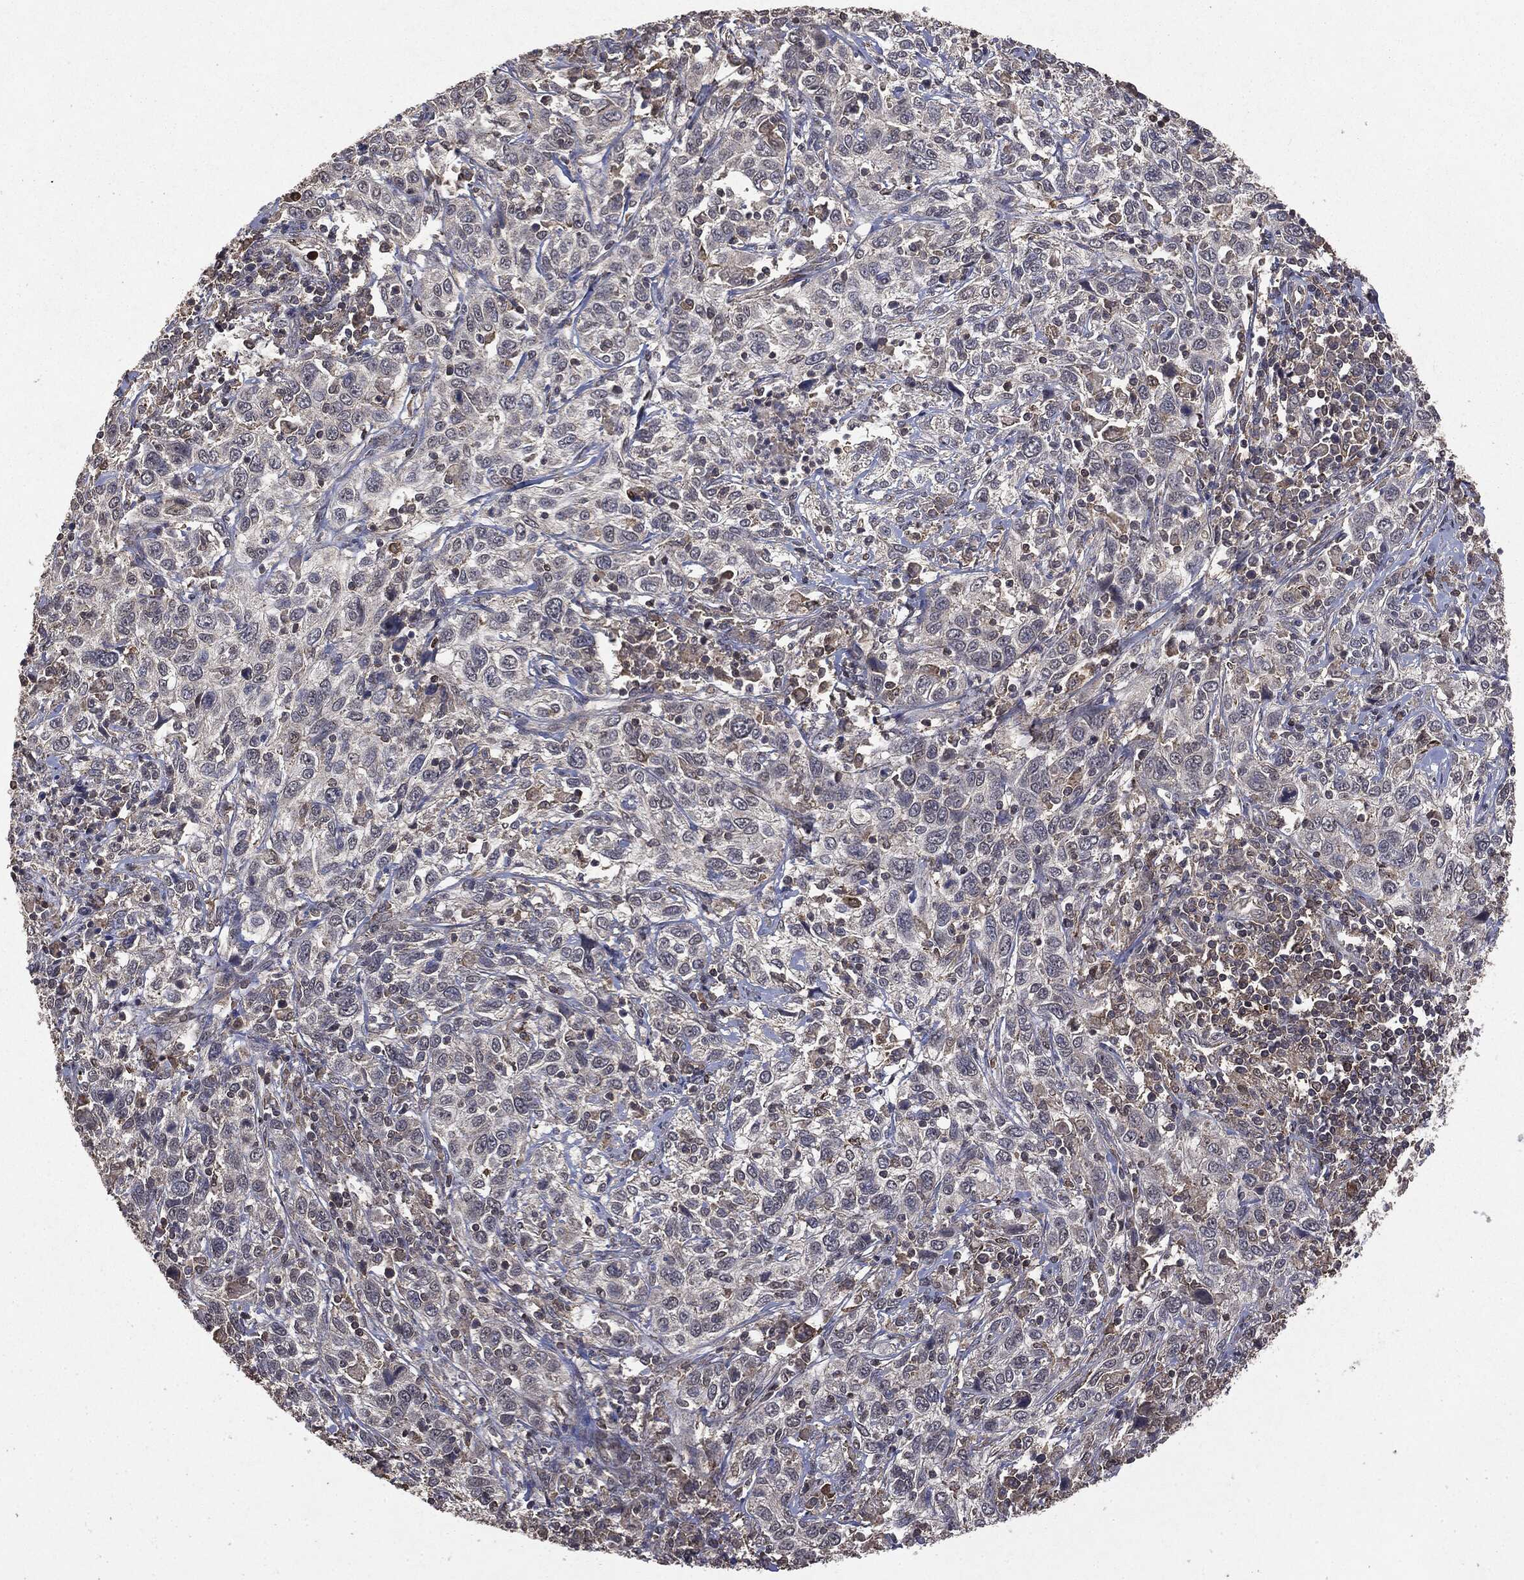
{"staining": {"intensity": "negative", "quantity": "none", "location": "none"}, "tissue": "cervical cancer", "cell_type": "Tumor cells", "image_type": "cancer", "snomed": [{"axis": "morphology", "description": "Squamous cell carcinoma, NOS"}, {"axis": "topography", "description": "Cervix"}], "caption": "Immunohistochemistry of human squamous cell carcinoma (cervical) shows no staining in tumor cells. (Immunohistochemistry, brightfield microscopy, high magnification).", "gene": "PTEN", "patient": {"sex": "female", "age": 46}}